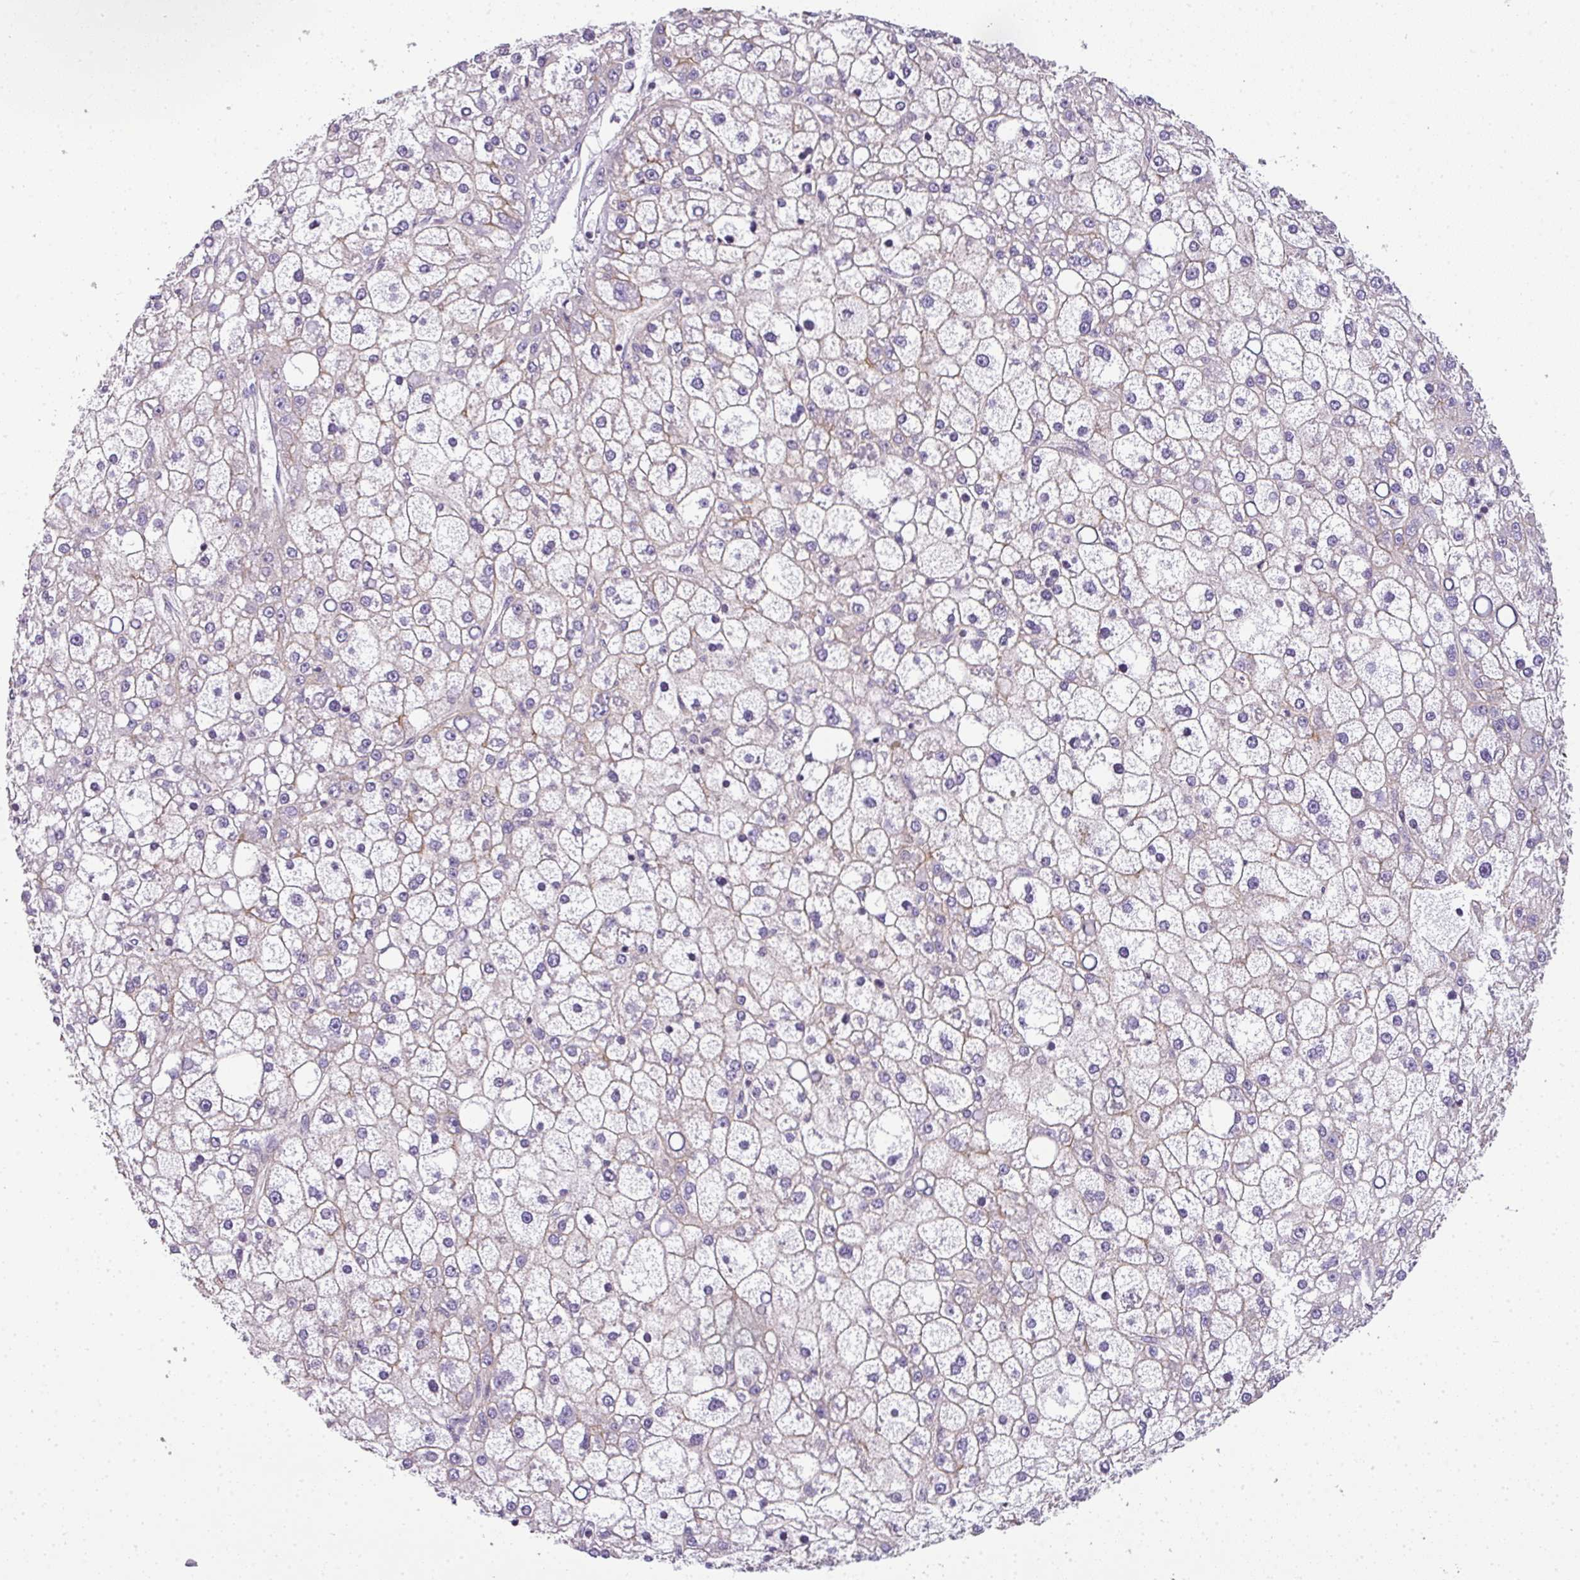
{"staining": {"intensity": "negative", "quantity": "none", "location": "none"}, "tissue": "liver cancer", "cell_type": "Tumor cells", "image_type": "cancer", "snomed": [{"axis": "morphology", "description": "Carcinoma, Hepatocellular, NOS"}, {"axis": "topography", "description": "Liver"}], "caption": "A micrograph of human liver cancer is negative for staining in tumor cells.", "gene": "OR11H4", "patient": {"sex": "male", "age": 67}}